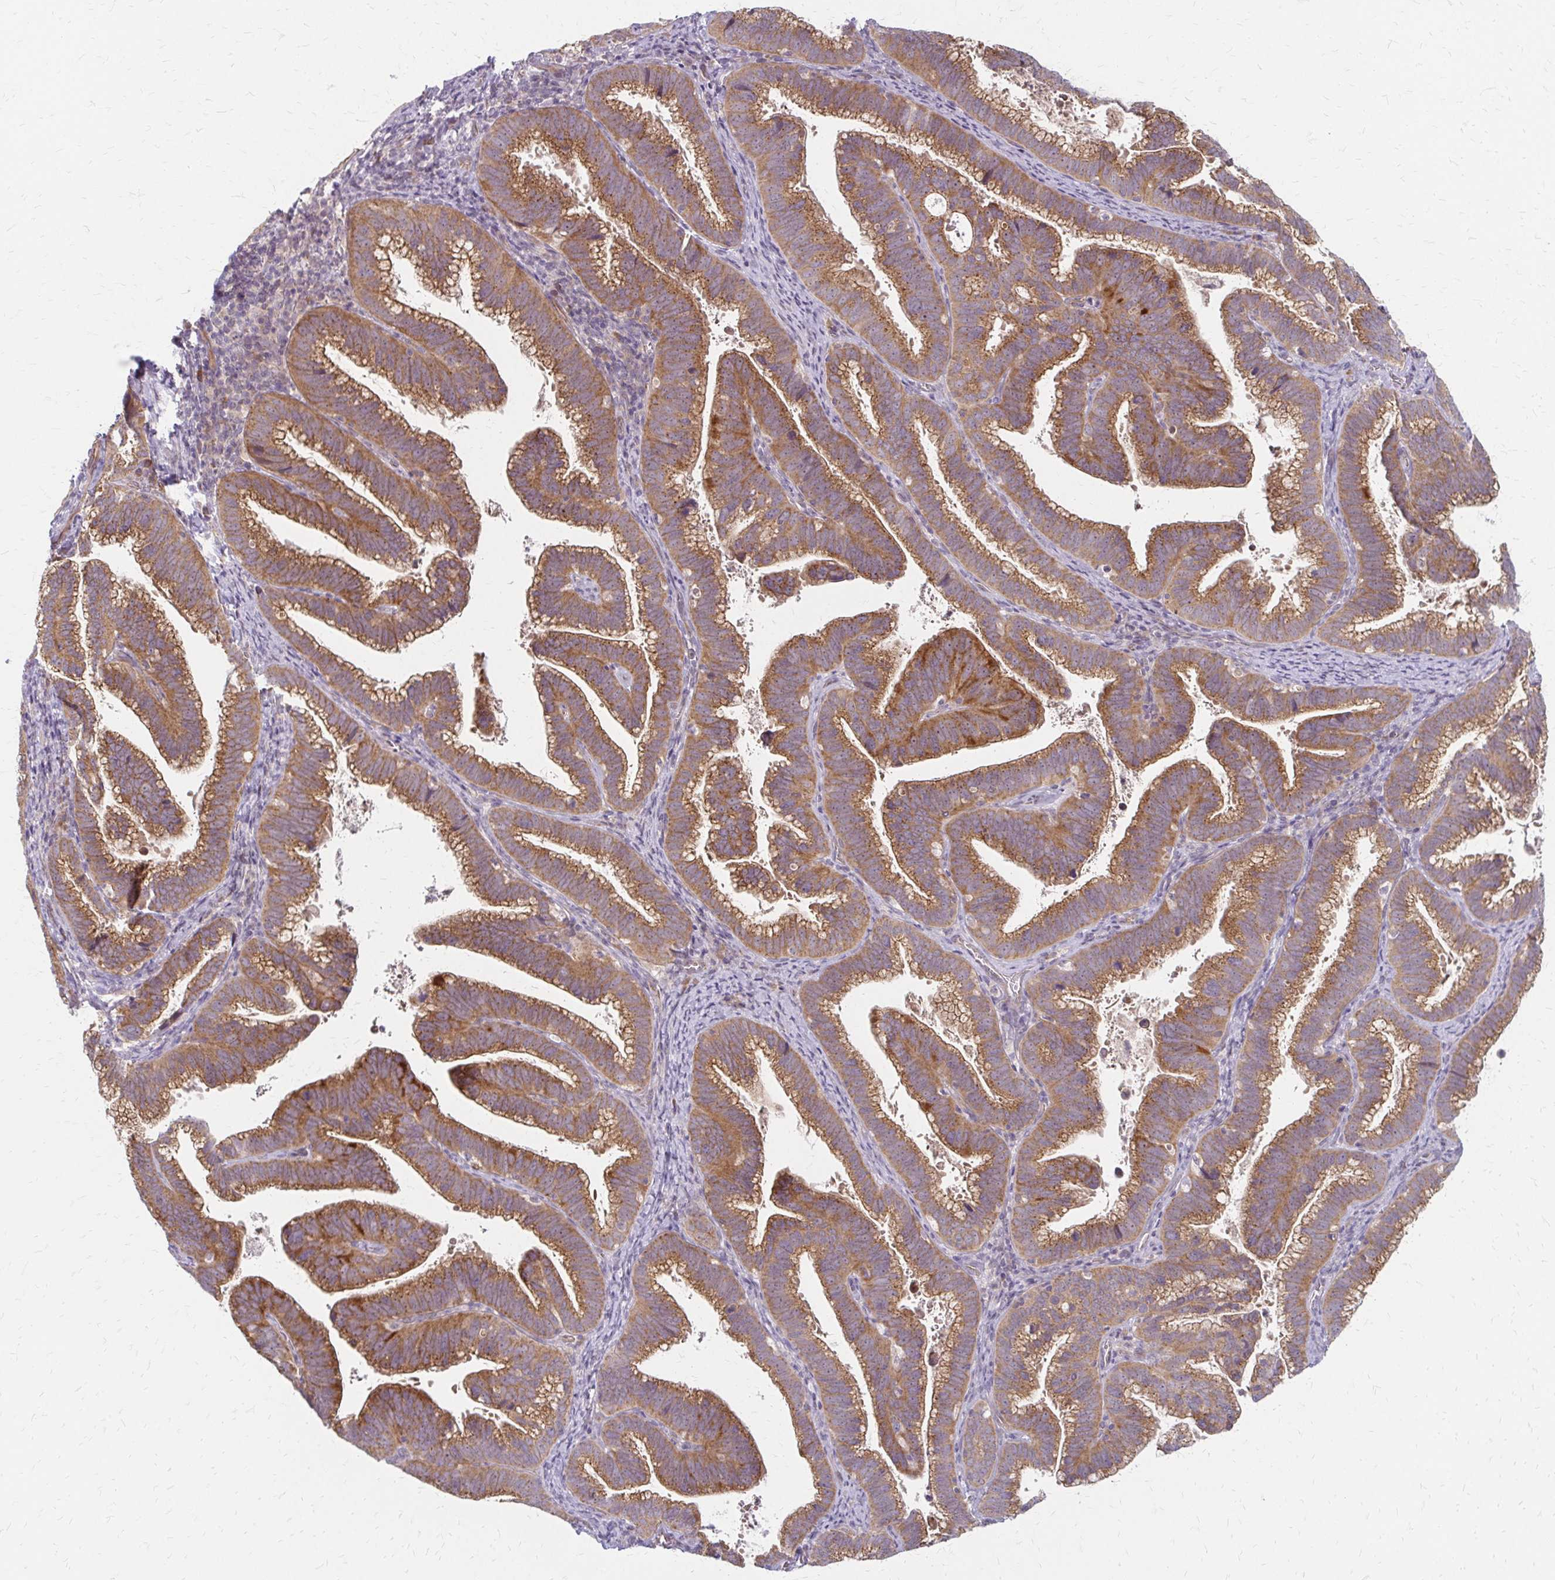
{"staining": {"intensity": "moderate", "quantity": ">75%", "location": "cytoplasmic/membranous"}, "tissue": "cervical cancer", "cell_type": "Tumor cells", "image_type": "cancer", "snomed": [{"axis": "morphology", "description": "Adenocarcinoma, NOS"}, {"axis": "topography", "description": "Cervix"}], "caption": "Protein analysis of cervical cancer (adenocarcinoma) tissue demonstrates moderate cytoplasmic/membranous staining in approximately >75% of tumor cells. (Stains: DAB (3,3'-diaminobenzidine) in brown, nuclei in blue, Microscopy: brightfield microscopy at high magnification).", "gene": "ZNF383", "patient": {"sex": "female", "age": 61}}